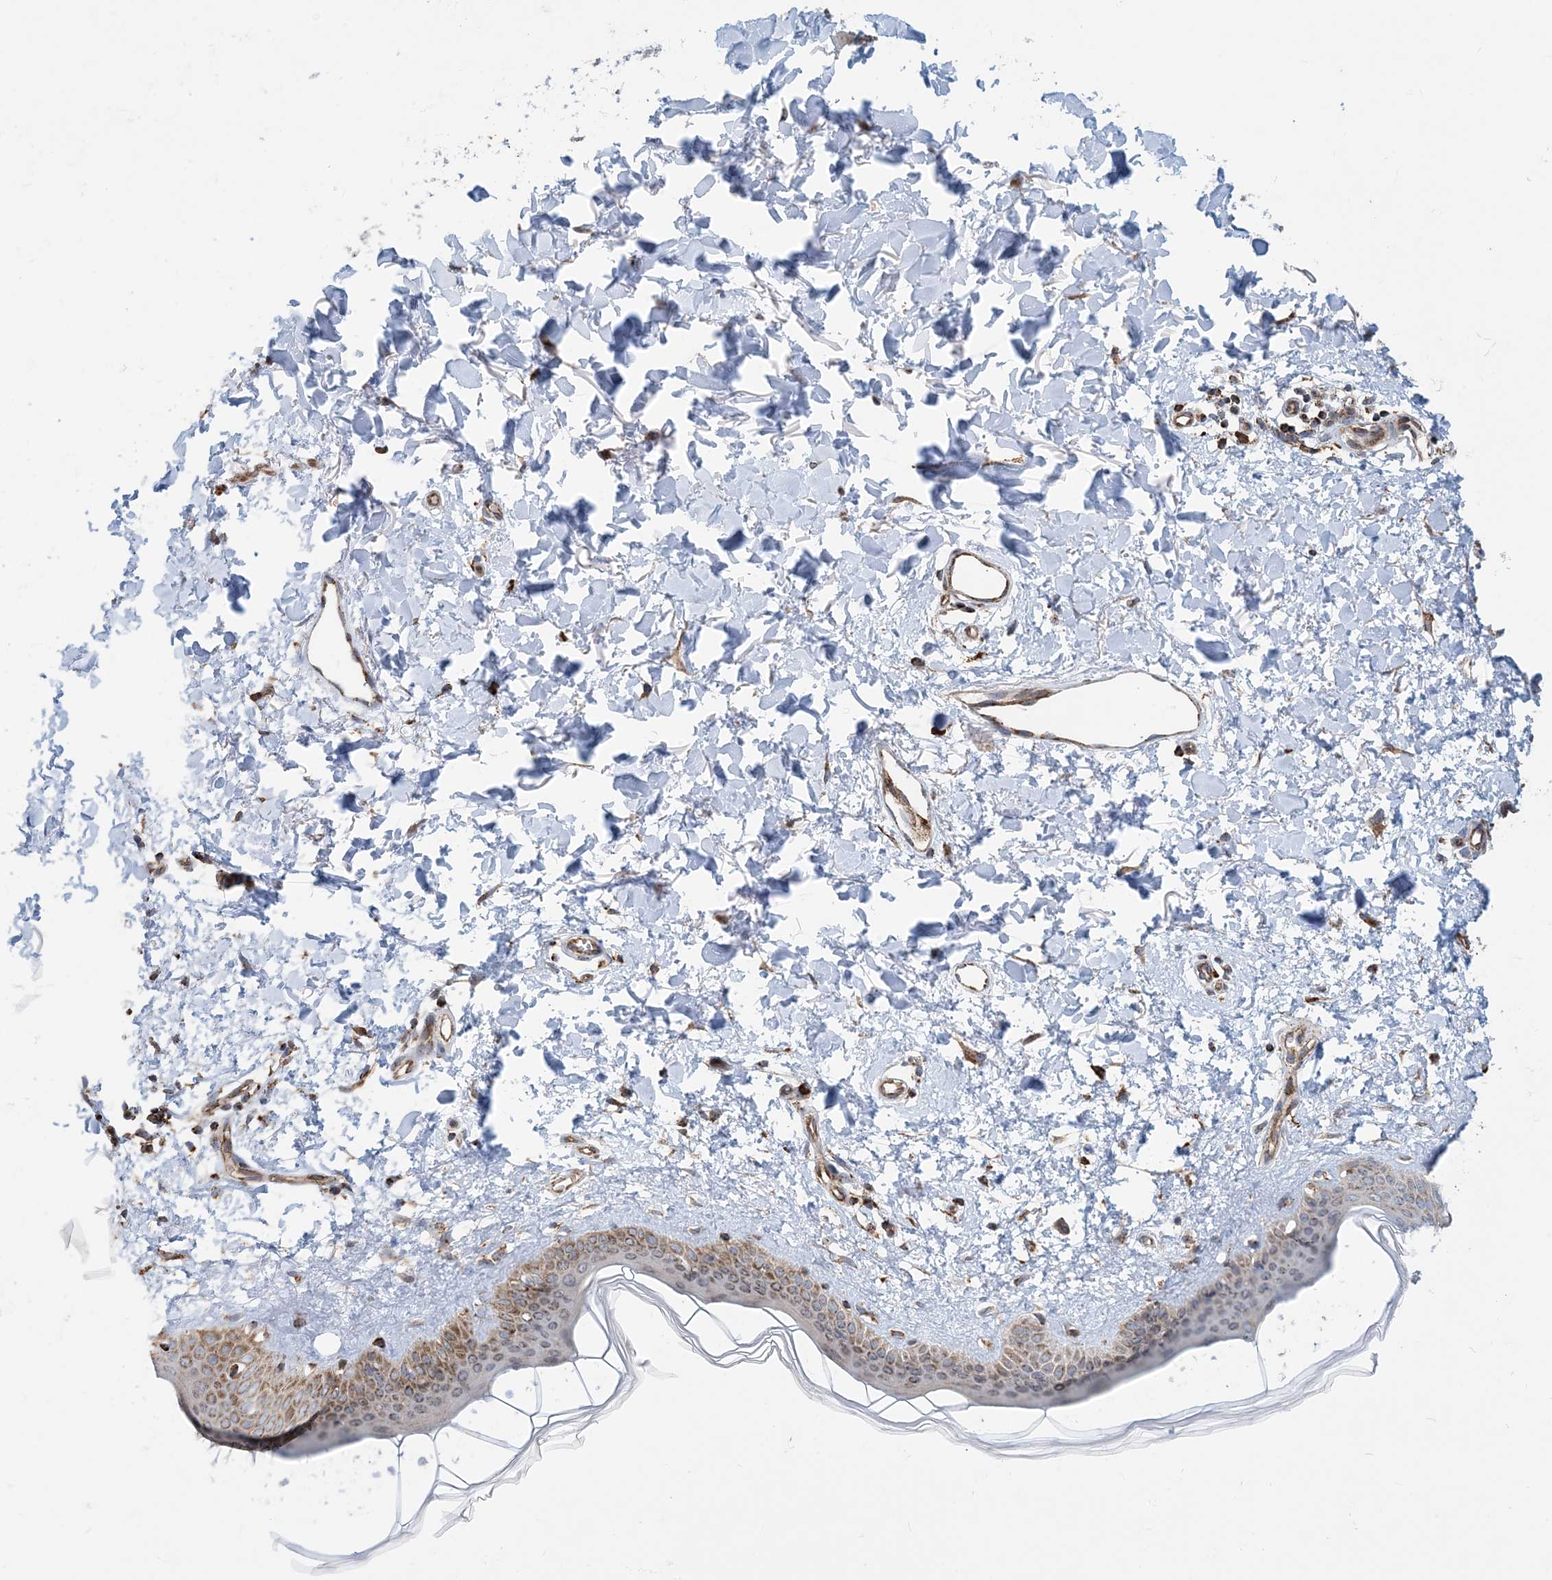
{"staining": {"intensity": "moderate", "quantity": ">75%", "location": "cytoplasmic/membranous,nuclear"}, "tissue": "skin", "cell_type": "Fibroblasts", "image_type": "normal", "snomed": [{"axis": "morphology", "description": "Normal tissue, NOS"}, {"axis": "topography", "description": "Skin"}], "caption": "This image reveals unremarkable skin stained with immunohistochemistry (IHC) to label a protein in brown. The cytoplasmic/membranous,nuclear of fibroblasts show moderate positivity for the protein. Nuclei are counter-stained blue.", "gene": "PCDHGA1", "patient": {"sex": "female", "age": 58}}